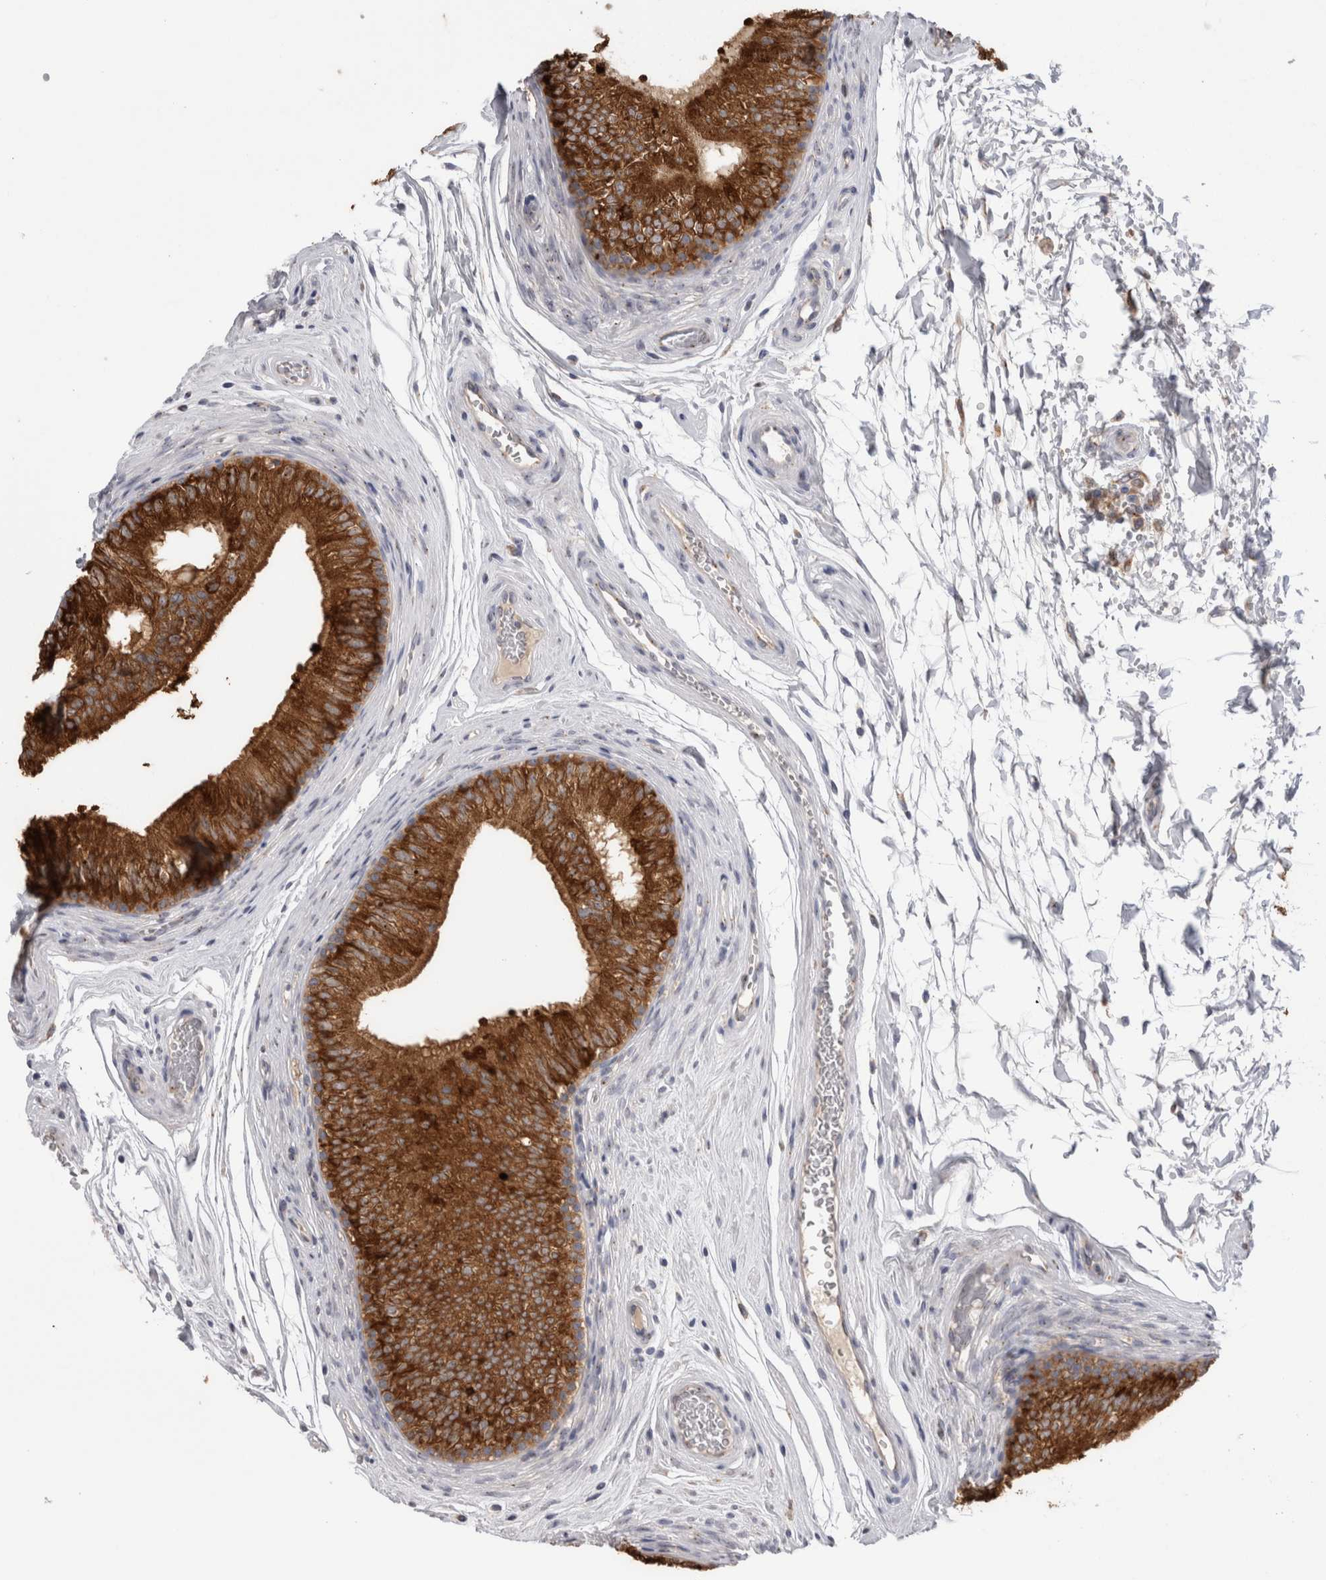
{"staining": {"intensity": "strong", "quantity": ">75%", "location": "cytoplasmic/membranous"}, "tissue": "epididymis", "cell_type": "Glandular cells", "image_type": "normal", "snomed": [{"axis": "morphology", "description": "Normal tissue, NOS"}, {"axis": "topography", "description": "Epididymis"}], "caption": "Epididymis stained with DAB (3,3'-diaminobenzidine) immunohistochemistry reveals high levels of strong cytoplasmic/membranous staining in about >75% of glandular cells.", "gene": "ZNF341", "patient": {"sex": "male", "age": 36}}